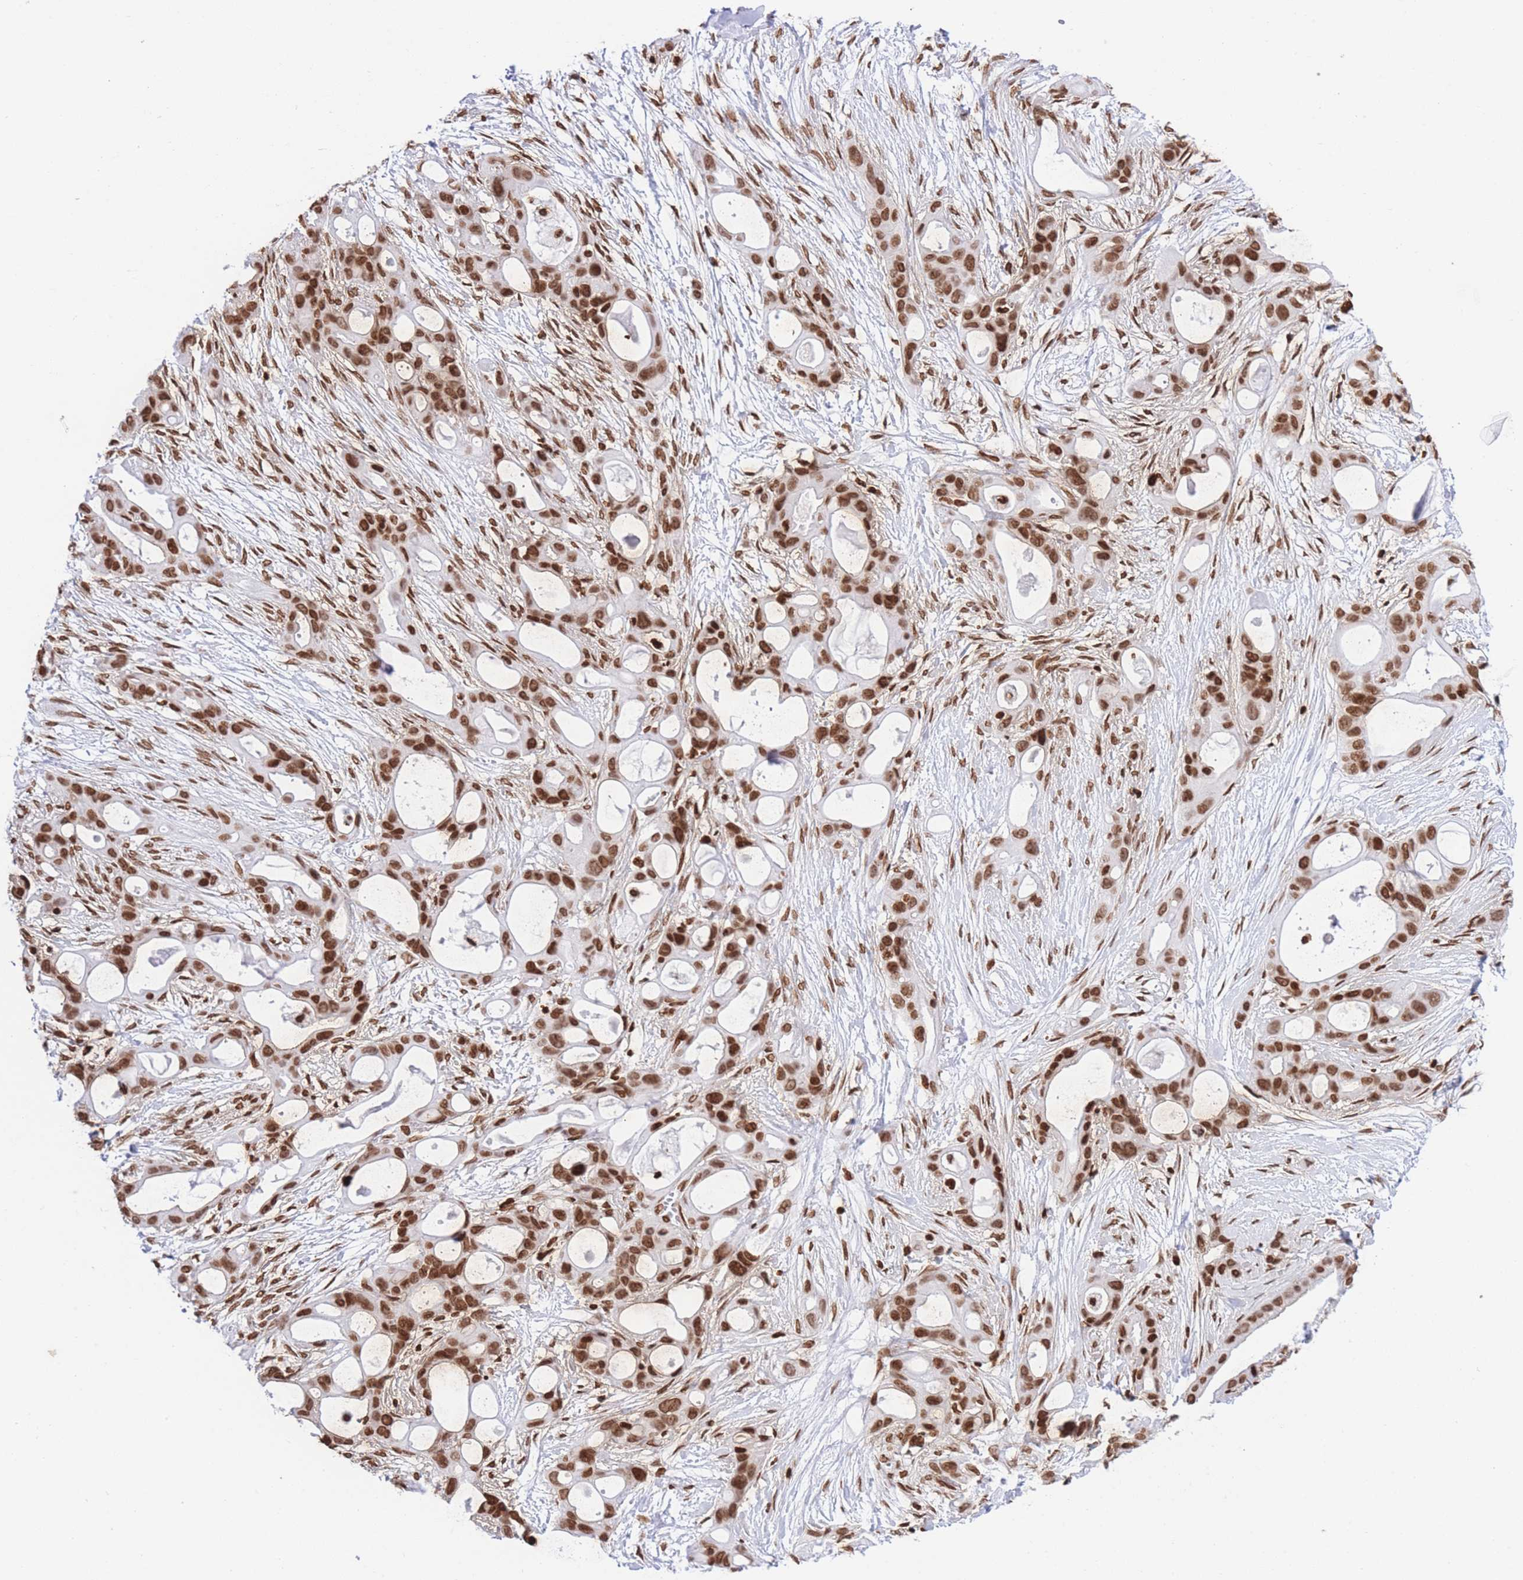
{"staining": {"intensity": "strong", "quantity": ">75%", "location": "nuclear"}, "tissue": "ovarian cancer", "cell_type": "Tumor cells", "image_type": "cancer", "snomed": [{"axis": "morphology", "description": "Cystadenocarcinoma, mucinous, NOS"}, {"axis": "topography", "description": "Ovary"}], "caption": "DAB immunohistochemical staining of human mucinous cystadenocarcinoma (ovarian) demonstrates strong nuclear protein positivity in approximately >75% of tumor cells. The protein is shown in brown color, while the nuclei are stained blue.", "gene": "H2BC11", "patient": {"sex": "female", "age": 70}}